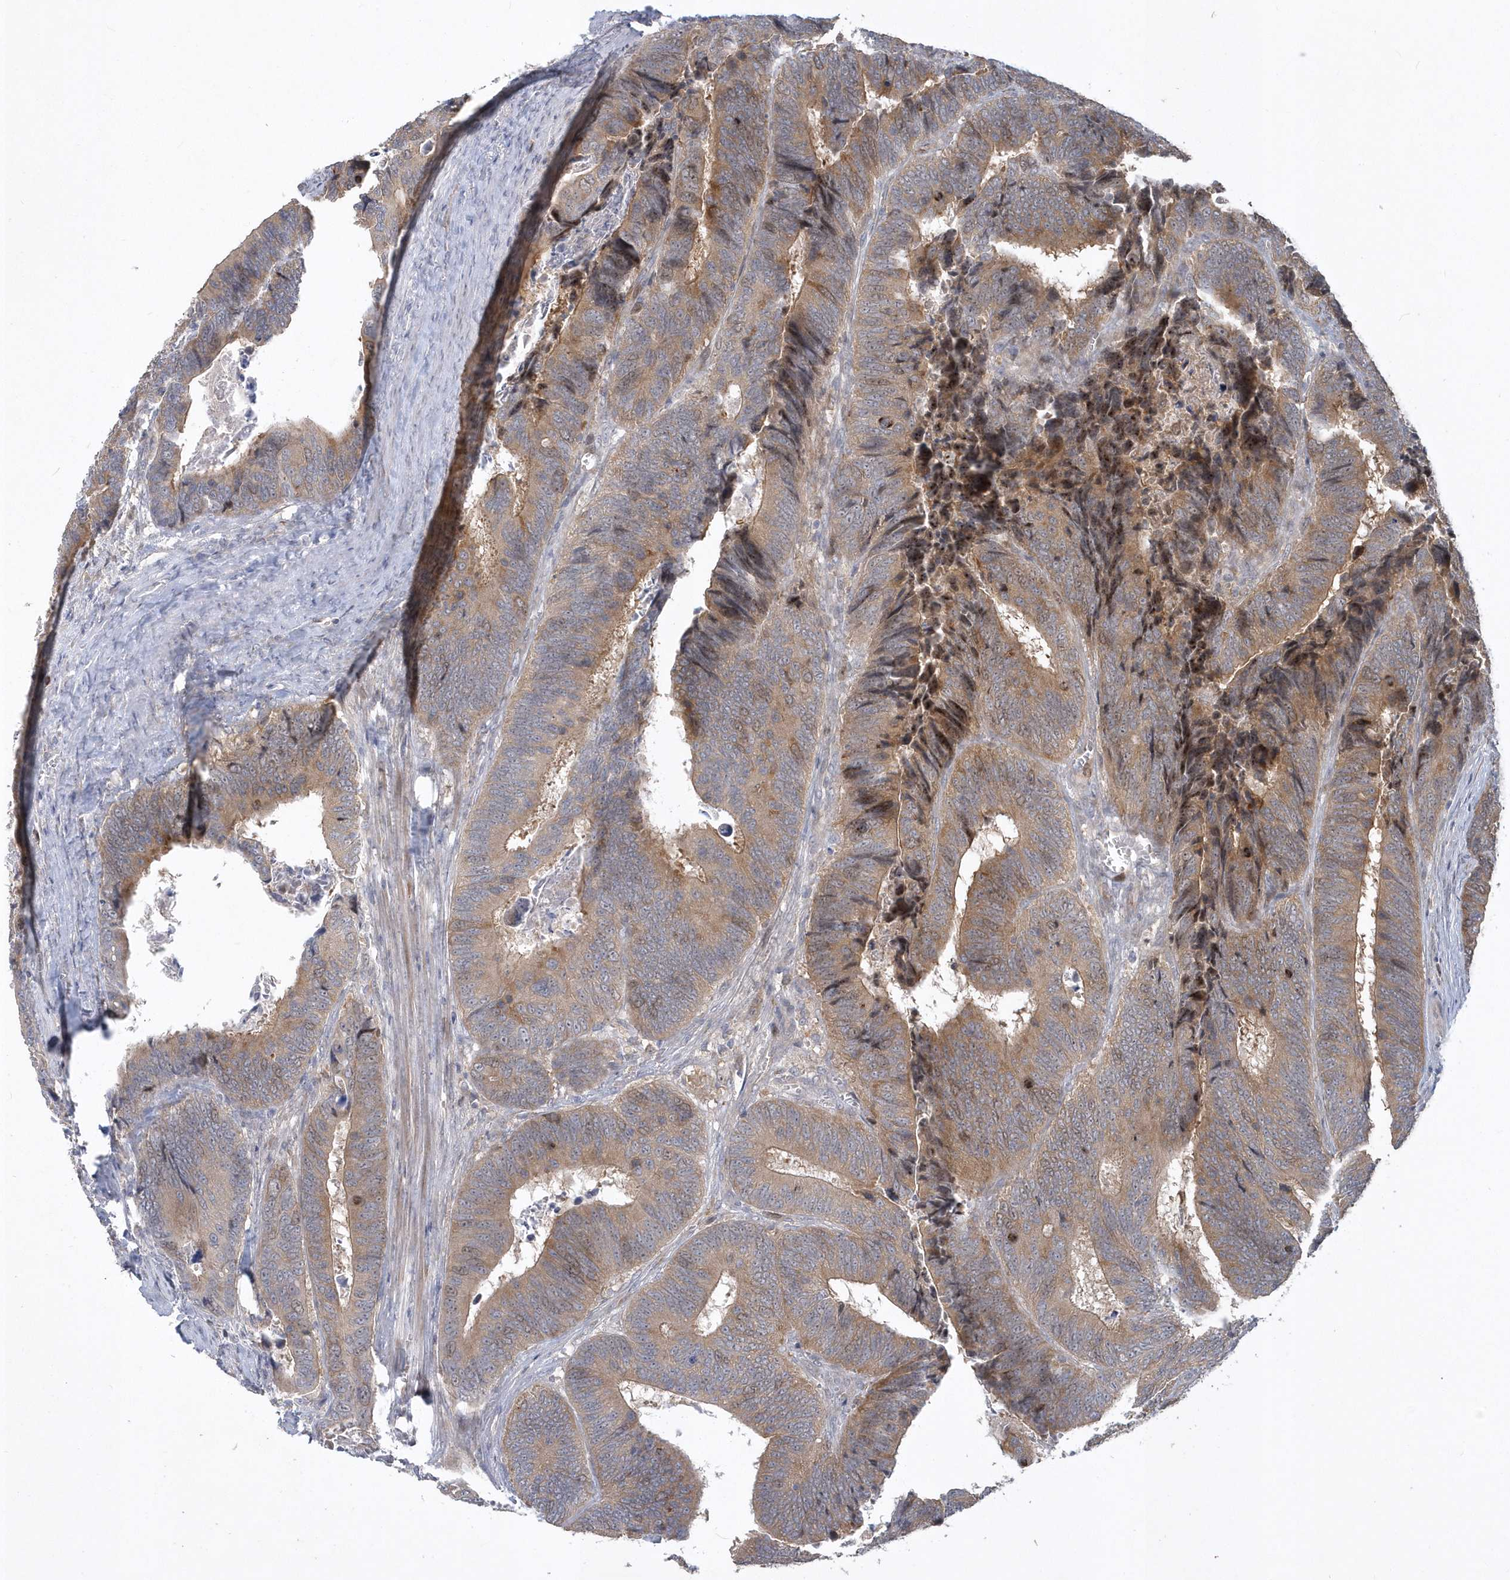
{"staining": {"intensity": "moderate", "quantity": ">75%", "location": "cytoplasmic/membranous,nuclear"}, "tissue": "colorectal cancer", "cell_type": "Tumor cells", "image_type": "cancer", "snomed": [{"axis": "morphology", "description": "Adenocarcinoma, NOS"}, {"axis": "topography", "description": "Colon"}], "caption": "Colorectal adenocarcinoma stained with a brown dye demonstrates moderate cytoplasmic/membranous and nuclear positive expression in about >75% of tumor cells.", "gene": "TRAIP", "patient": {"sex": "male", "age": 72}}